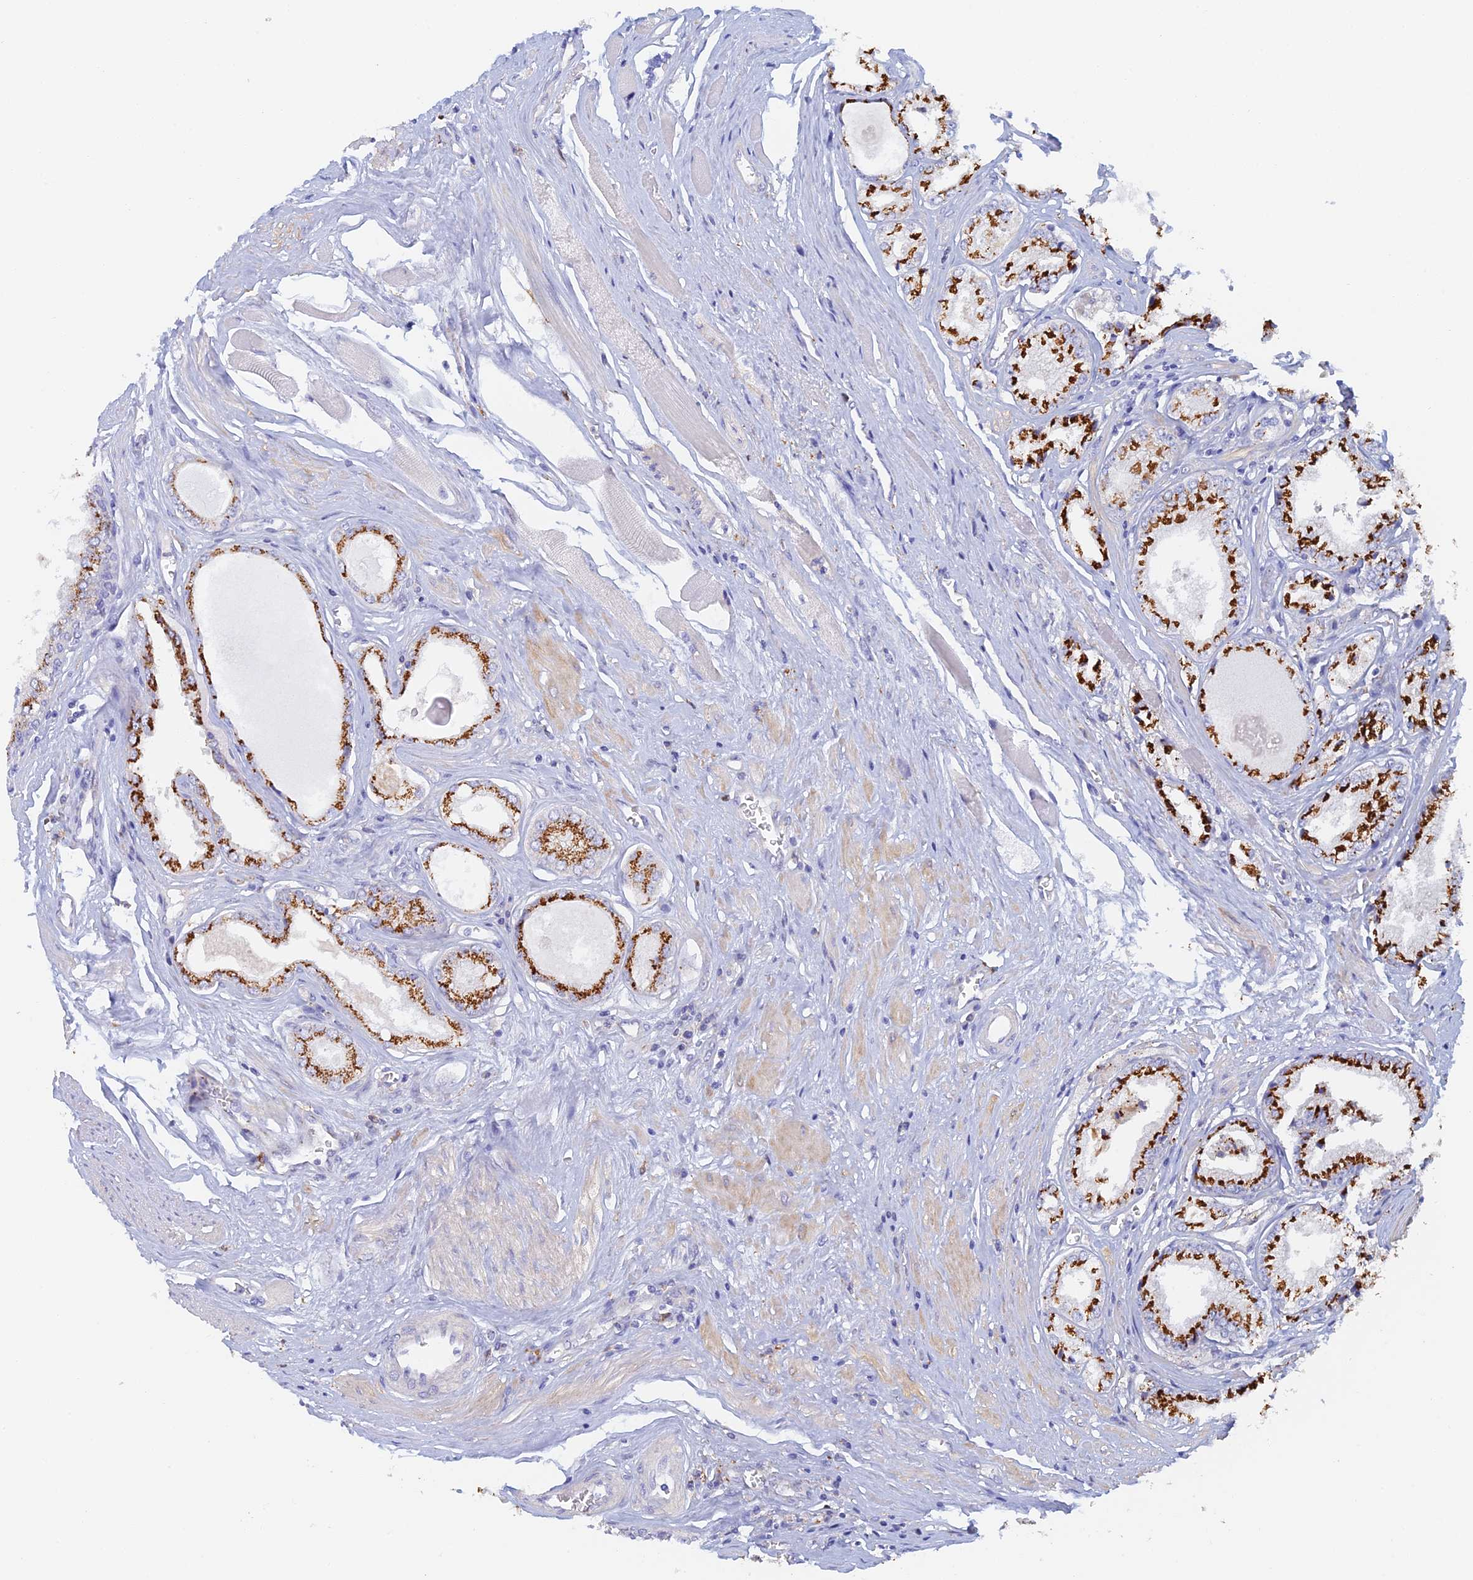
{"staining": {"intensity": "strong", "quantity": ">75%", "location": "cytoplasmic/membranous"}, "tissue": "prostate cancer", "cell_type": "Tumor cells", "image_type": "cancer", "snomed": [{"axis": "morphology", "description": "Adenocarcinoma, Low grade"}, {"axis": "topography", "description": "Prostate"}], "caption": "A high amount of strong cytoplasmic/membranous staining is appreciated in about >75% of tumor cells in prostate cancer (adenocarcinoma (low-grade)) tissue. (Brightfield microscopy of DAB IHC at high magnification).", "gene": "SLC24A3", "patient": {"sex": "male", "age": 60}}